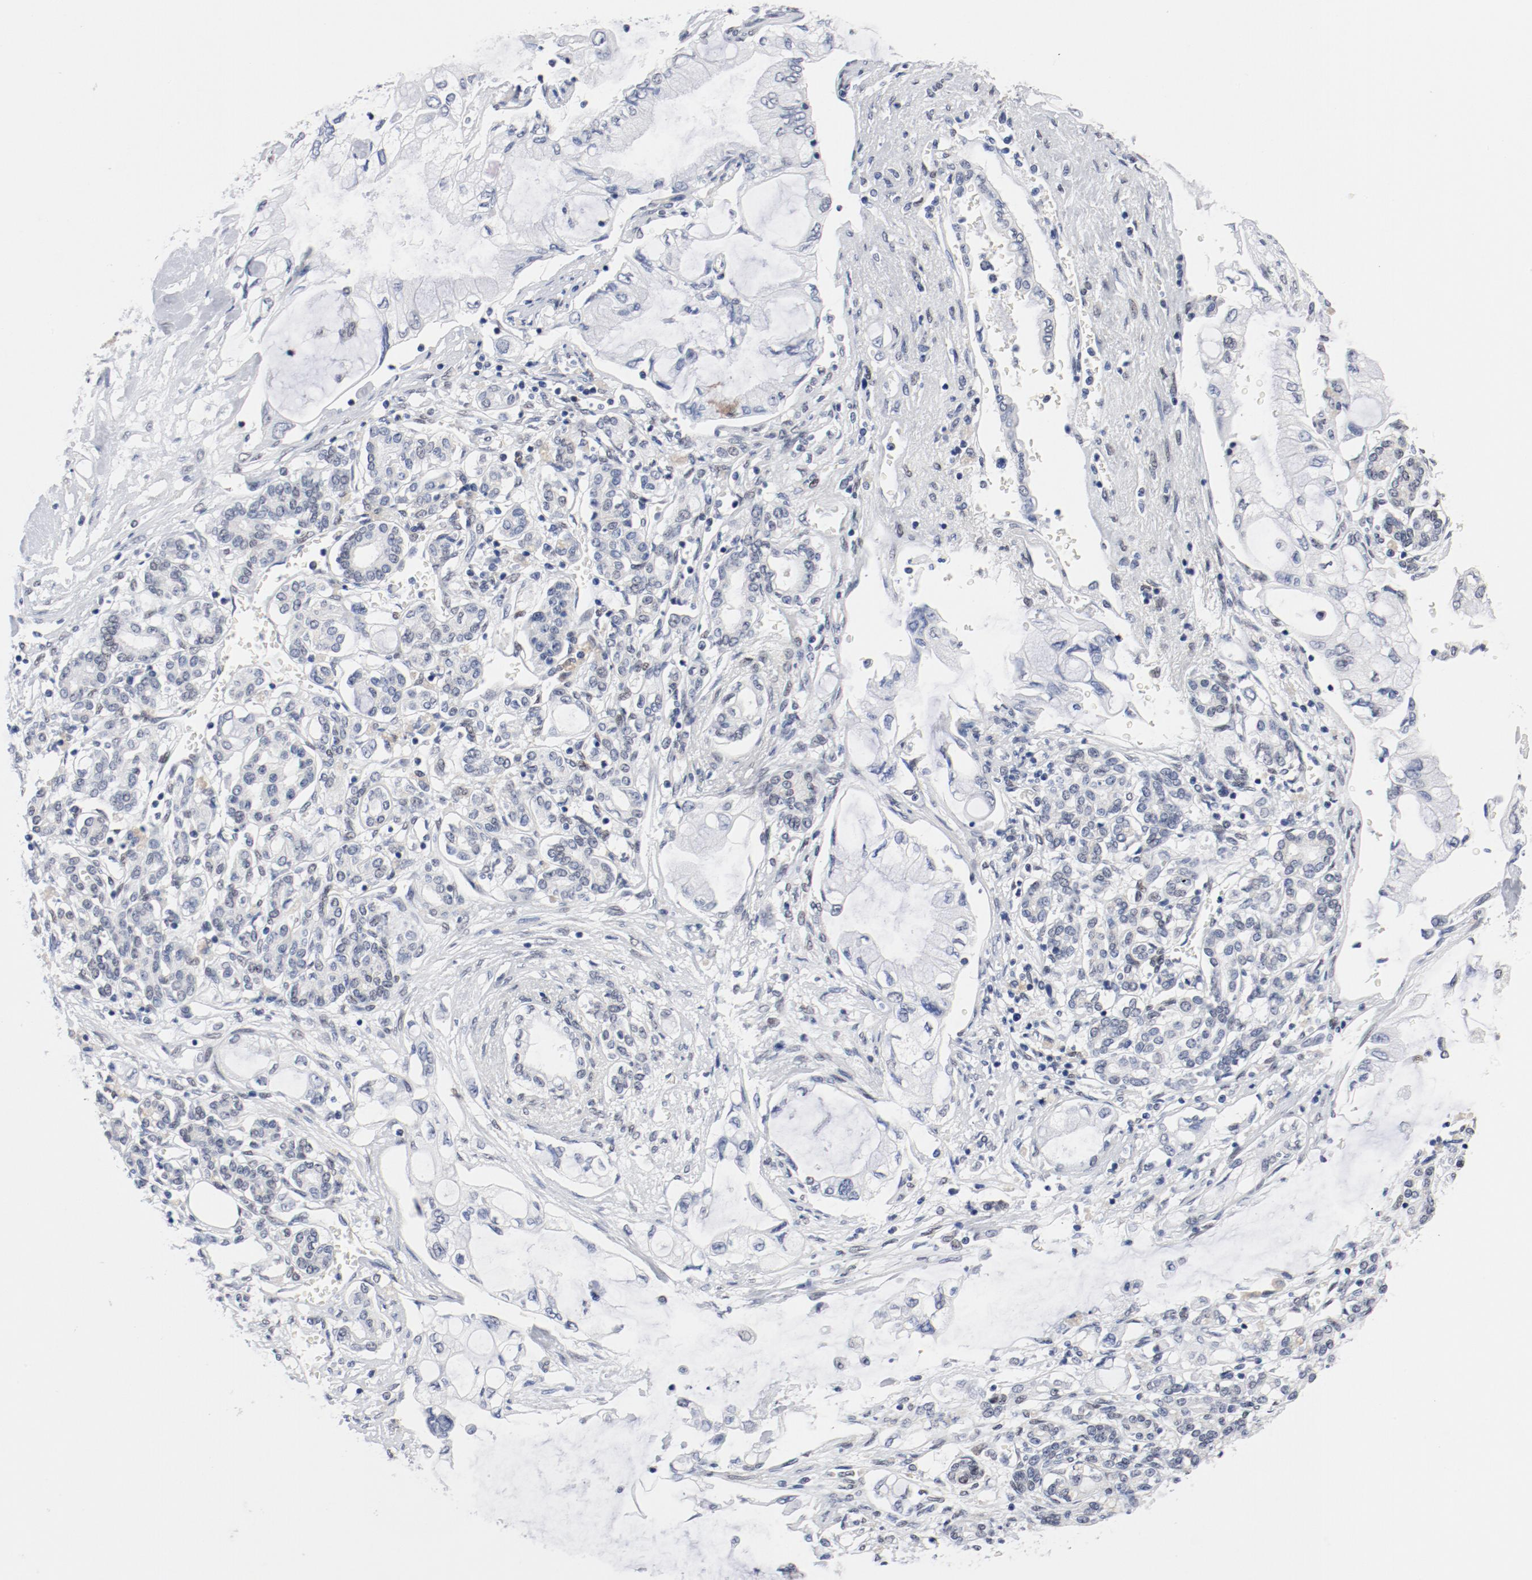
{"staining": {"intensity": "negative", "quantity": "none", "location": "none"}, "tissue": "pancreatic cancer", "cell_type": "Tumor cells", "image_type": "cancer", "snomed": [{"axis": "morphology", "description": "Adenocarcinoma, NOS"}, {"axis": "topography", "description": "Pancreas"}], "caption": "Immunohistochemical staining of human pancreatic adenocarcinoma reveals no significant expression in tumor cells. (Stains: DAB (3,3'-diaminobenzidine) IHC with hematoxylin counter stain, Microscopy: brightfield microscopy at high magnification).", "gene": "ARNT", "patient": {"sex": "female", "age": 70}}